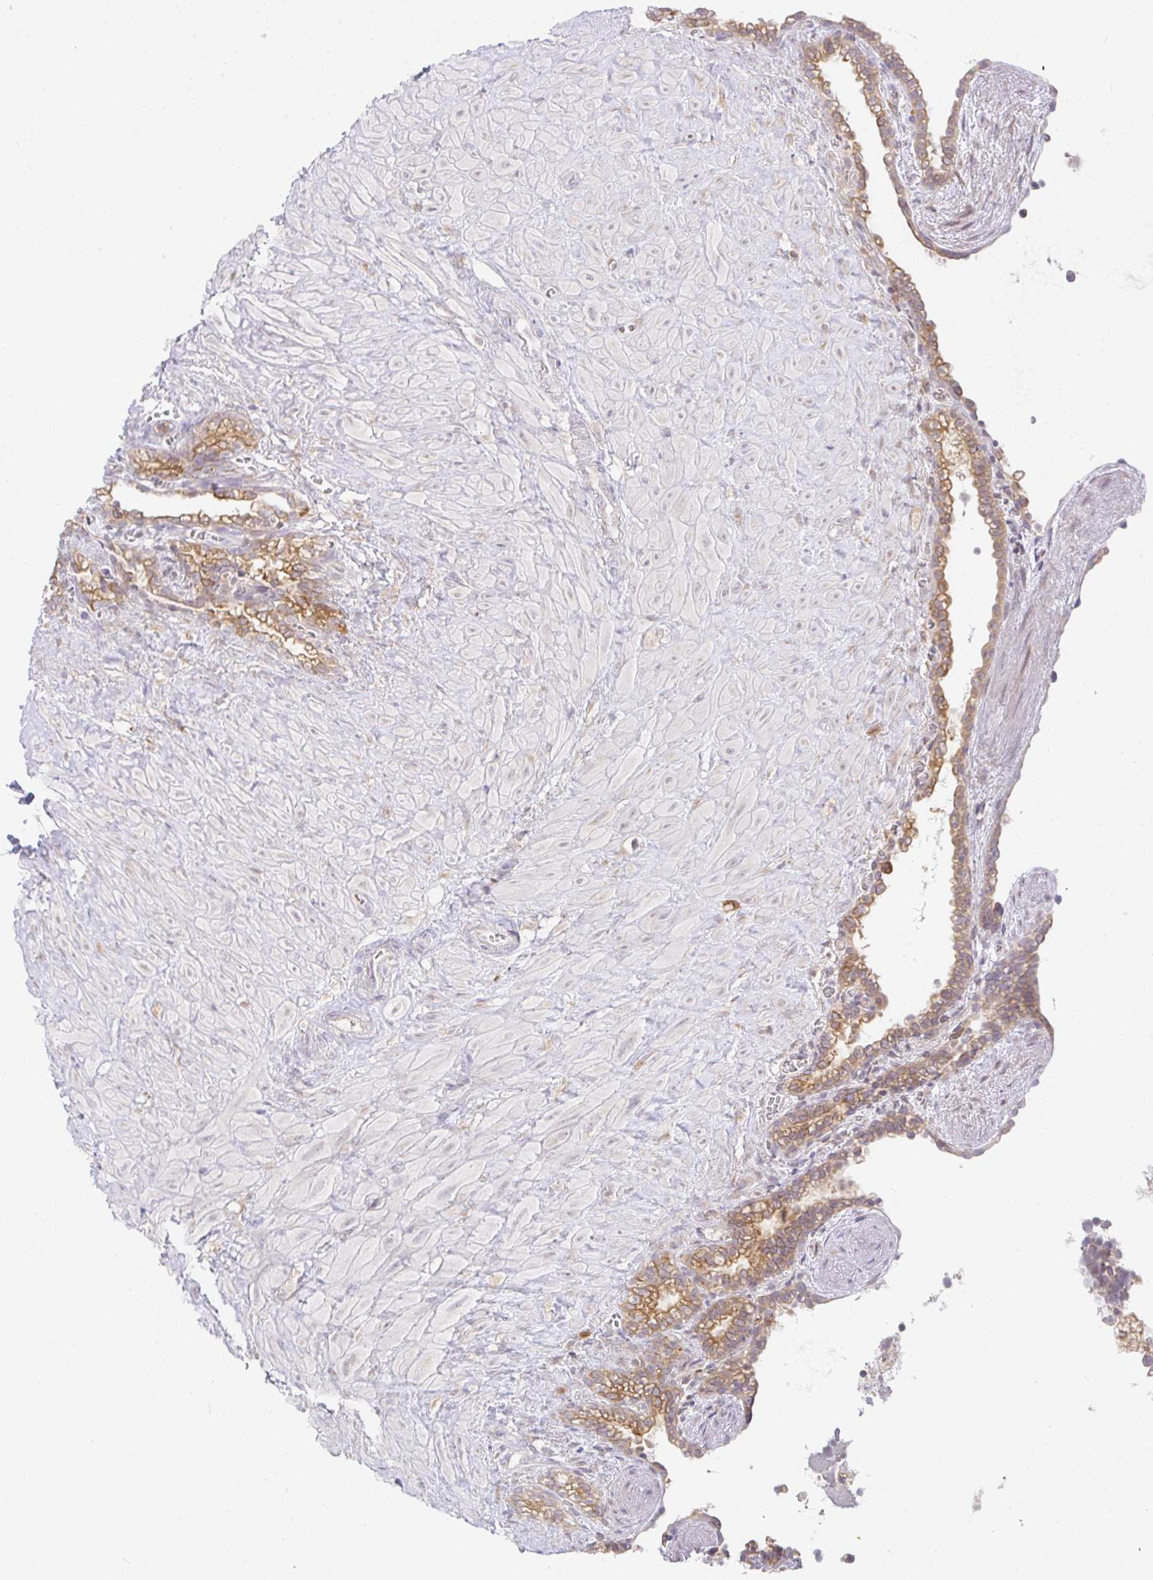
{"staining": {"intensity": "moderate", "quantity": ">75%", "location": "cytoplasmic/membranous"}, "tissue": "seminal vesicle", "cell_type": "Glandular cells", "image_type": "normal", "snomed": [{"axis": "morphology", "description": "Normal tissue, NOS"}, {"axis": "topography", "description": "Seminal veicle"}], "caption": "The histopathology image reveals staining of benign seminal vesicle, revealing moderate cytoplasmic/membranous protein positivity (brown color) within glandular cells.", "gene": "DERL2", "patient": {"sex": "male", "age": 76}}